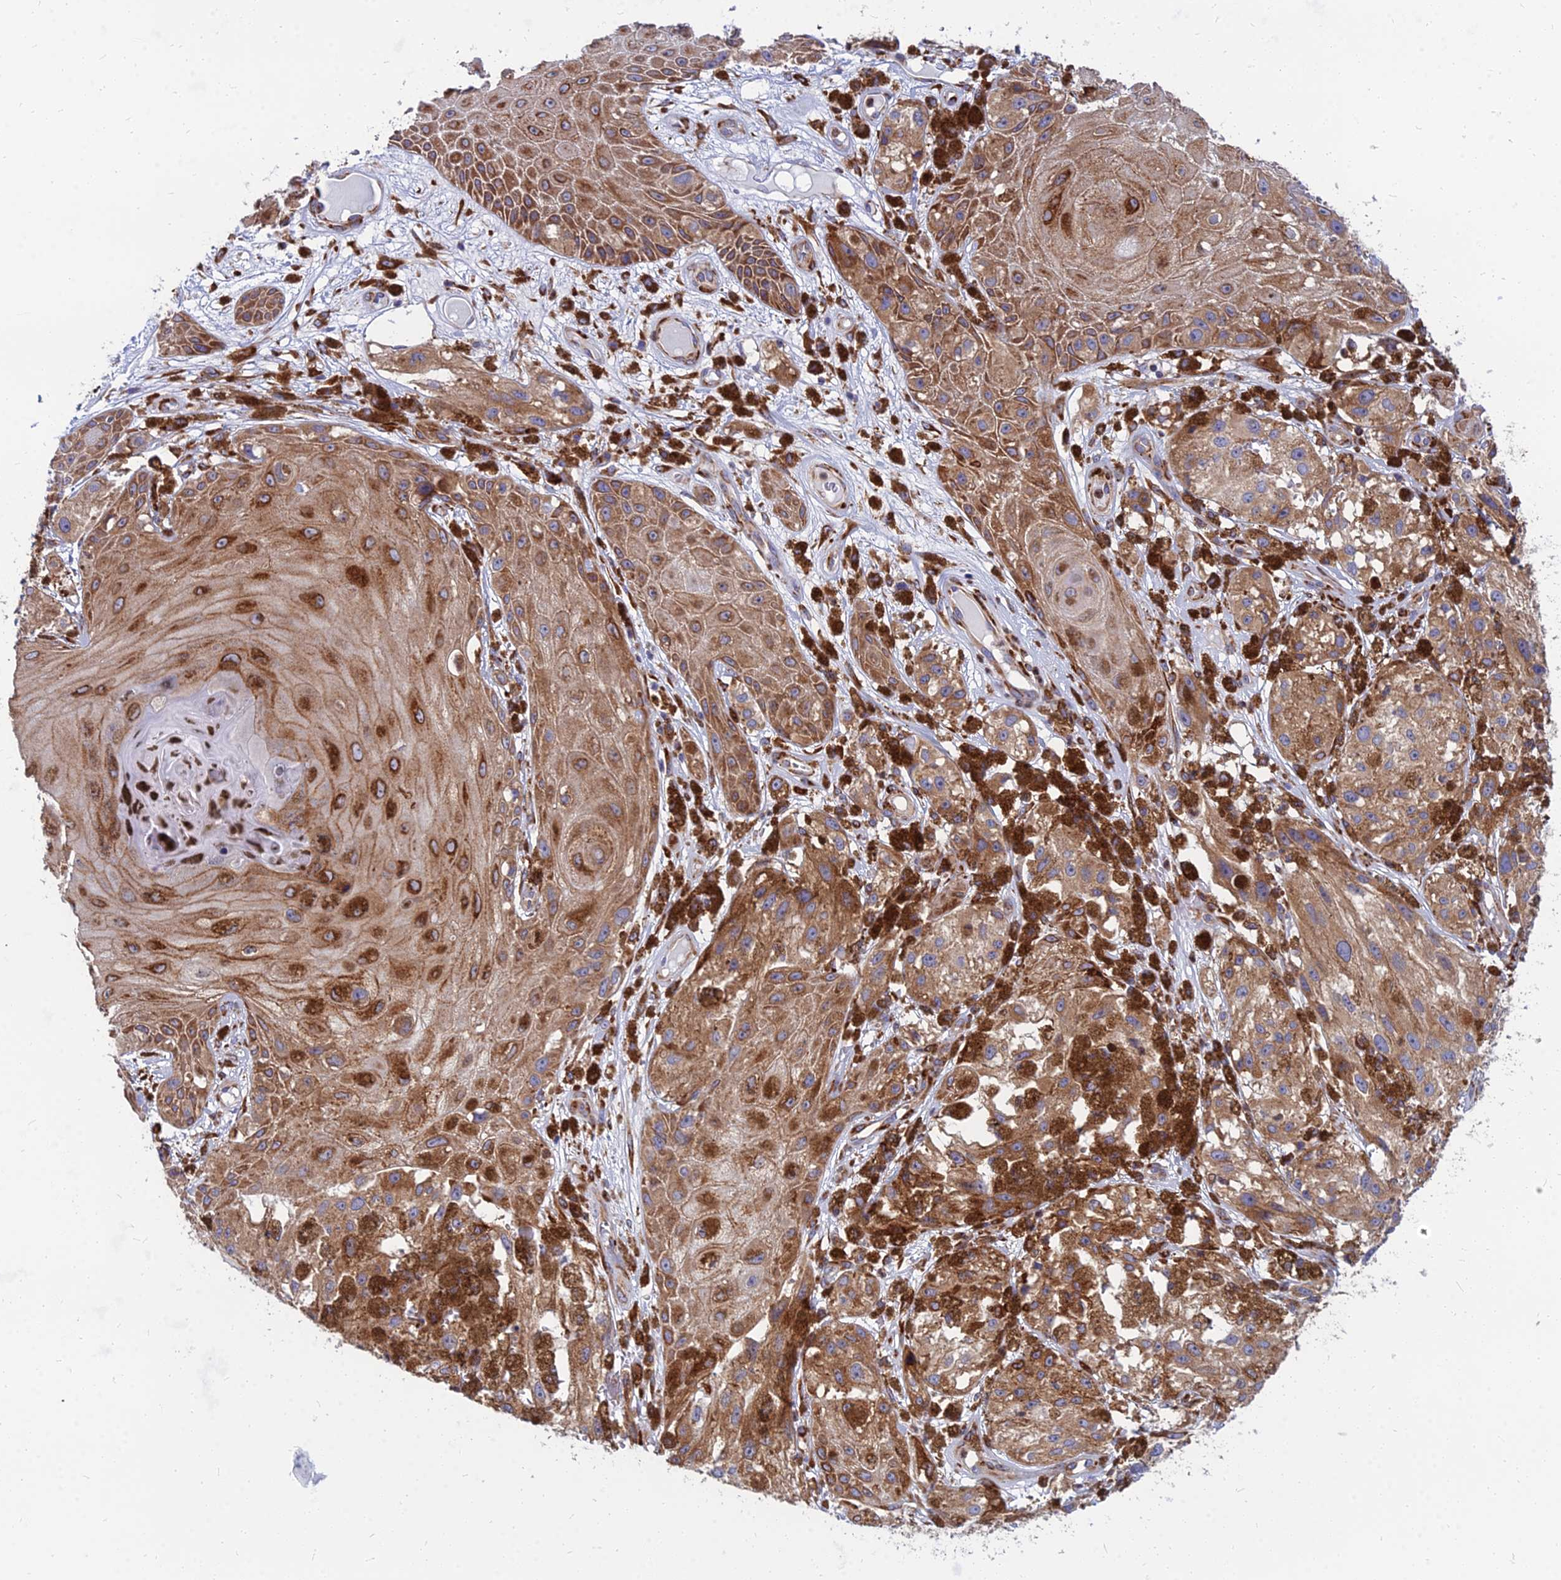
{"staining": {"intensity": "moderate", "quantity": ">75%", "location": "cytoplasmic/membranous"}, "tissue": "melanoma", "cell_type": "Tumor cells", "image_type": "cancer", "snomed": [{"axis": "morphology", "description": "Malignant melanoma, NOS"}, {"axis": "topography", "description": "Skin"}], "caption": "Melanoma stained for a protein (brown) shows moderate cytoplasmic/membranous positive staining in approximately >75% of tumor cells.", "gene": "CCT6B", "patient": {"sex": "male", "age": 88}}